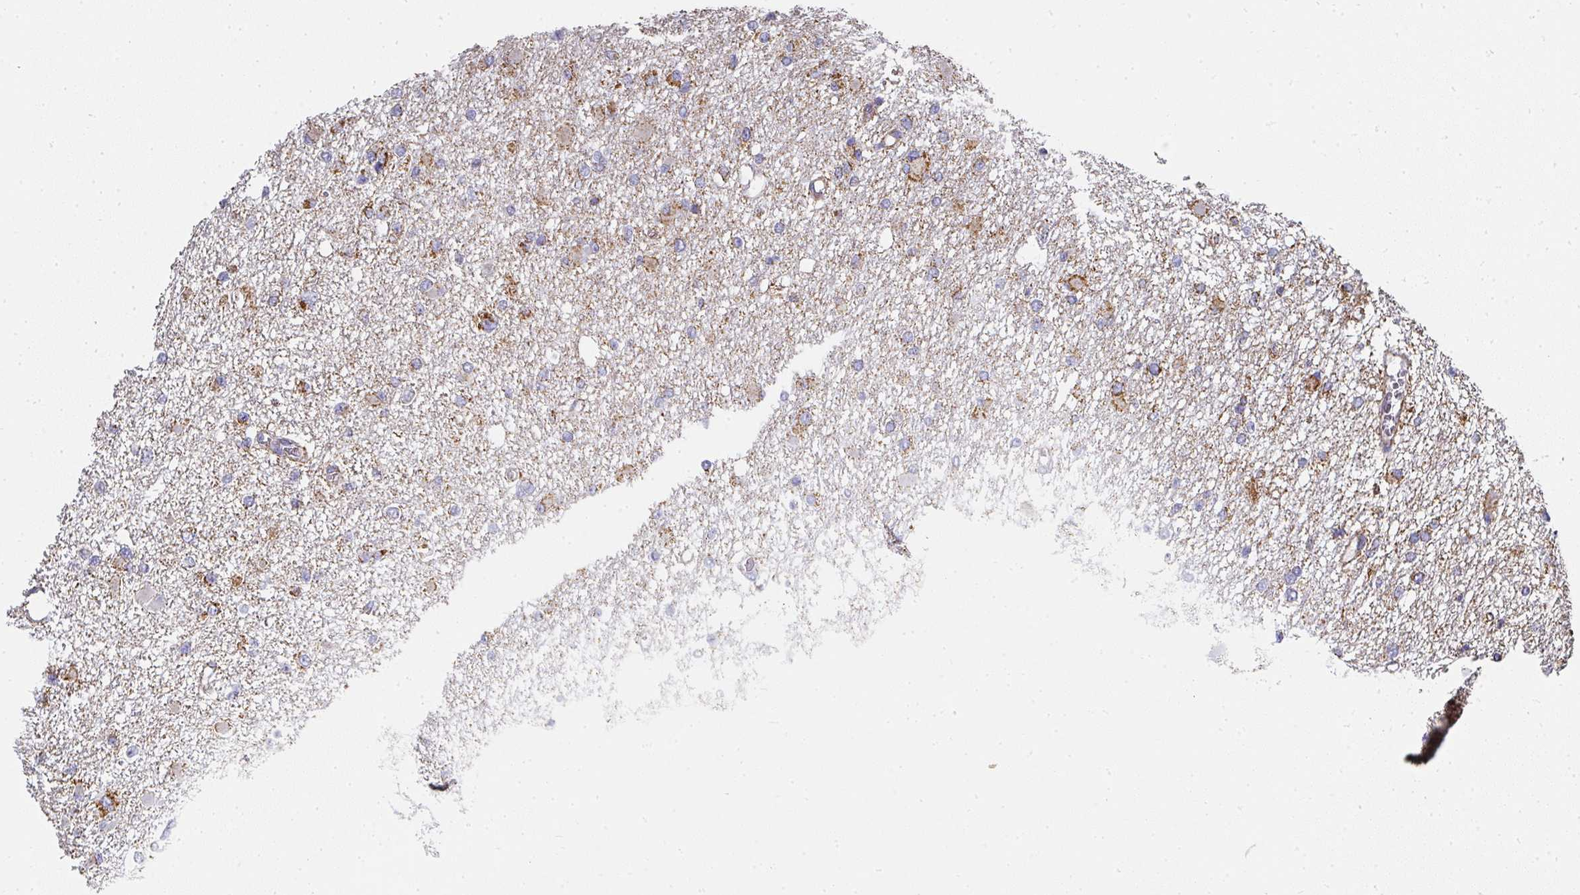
{"staining": {"intensity": "moderate", "quantity": "<25%", "location": "cytoplasmic/membranous"}, "tissue": "glioma", "cell_type": "Tumor cells", "image_type": "cancer", "snomed": [{"axis": "morphology", "description": "Glioma, malignant, Low grade"}, {"axis": "topography", "description": "Brain"}], "caption": "Human glioma stained with a protein marker demonstrates moderate staining in tumor cells.", "gene": "UQCRFS1", "patient": {"sex": "female", "age": 22}}